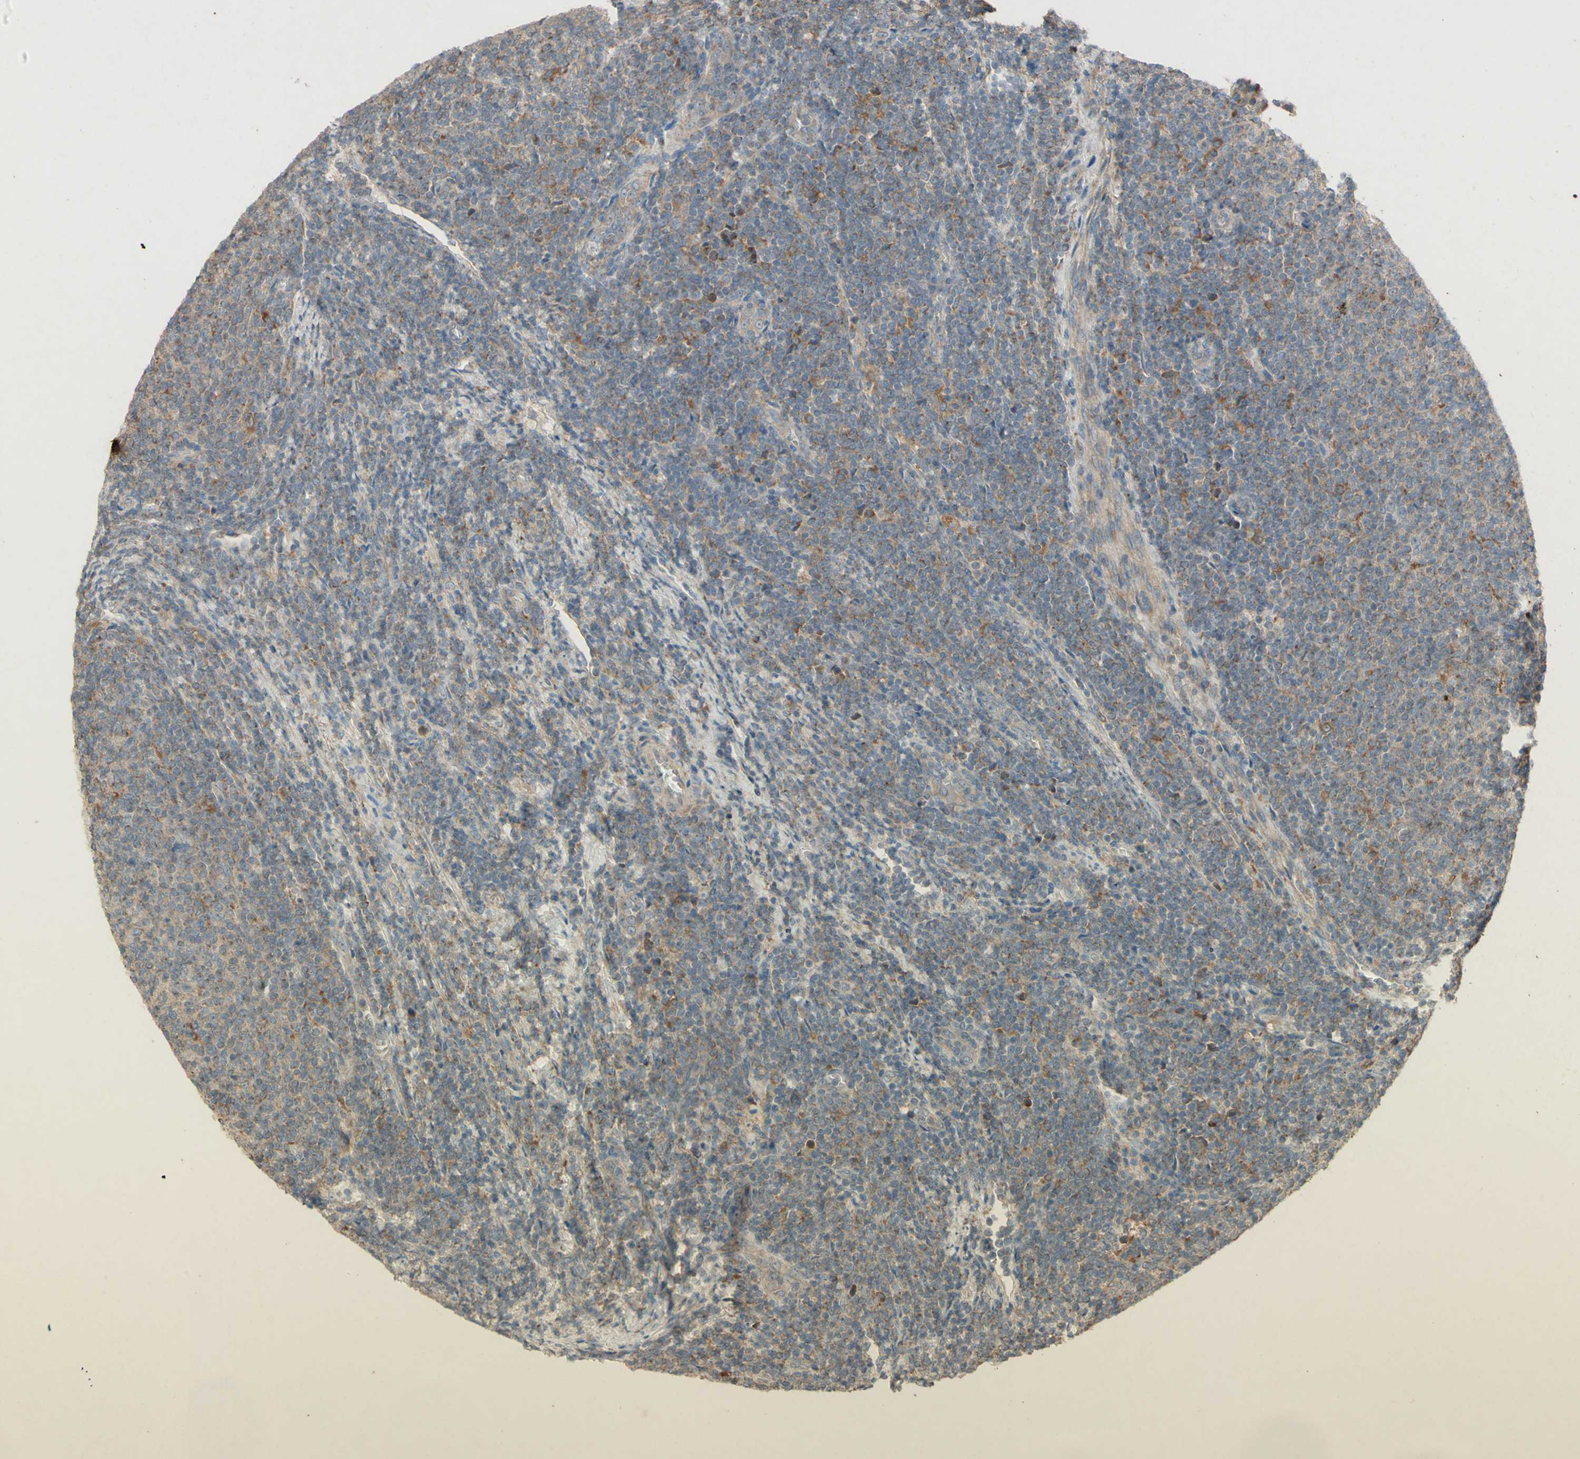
{"staining": {"intensity": "moderate", "quantity": "<25%", "location": "cytoplasmic/membranous"}, "tissue": "lymphoma", "cell_type": "Tumor cells", "image_type": "cancer", "snomed": [{"axis": "morphology", "description": "Malignant lymphoma, non-Hodgkin's type, Low grade"}, {"axis": "topography", "description": "Lymph node"}], "caption": "A high-resolution histopathology image shows IHC staining of malignant lymphoma, non-Hodgkin's type (low-grade), which reveals moderate cytoplasmic/membranous staining in about <25% of tumor cells.", "gene": "ATP6V1F", "patient": {"sex": "male", "age": 66}}